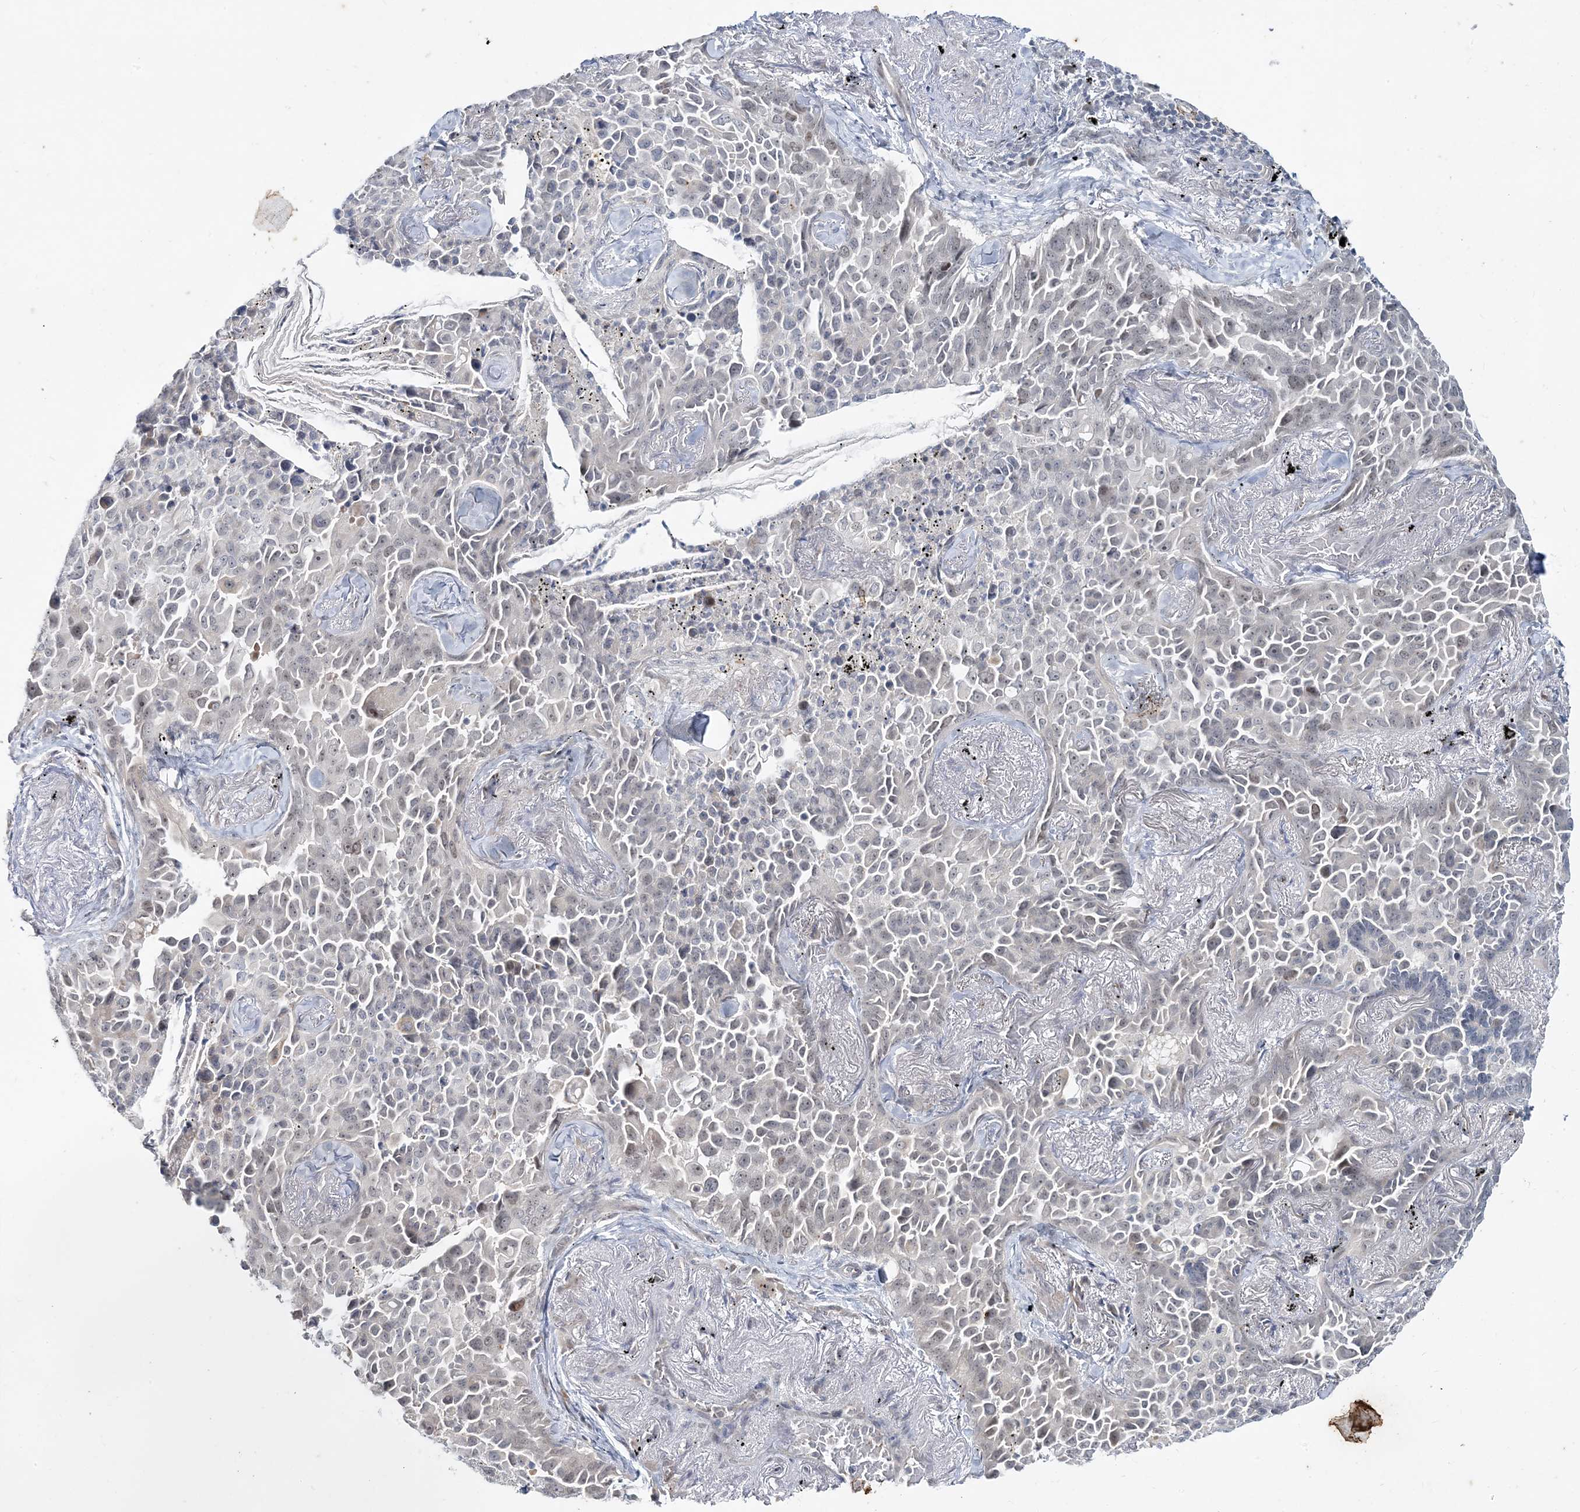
{"staining": {"intensity": "negative", "quantity": "none", "location": "none"}, "tissue": "lung cancer", "cell_type": "Tumor cells", "image_type": "cancer", "snomed": [{"axis": "morphology", "description": "Adenocarcinoma, NOS"}, {"axis": "topography", "description": "Lung"}], "caption": "Lung cancer was stained to show a protein in brown. There is no significant staining in tumor cells.", "gene": "LEXM", "patient": {"sex": "female", "age": 67}}